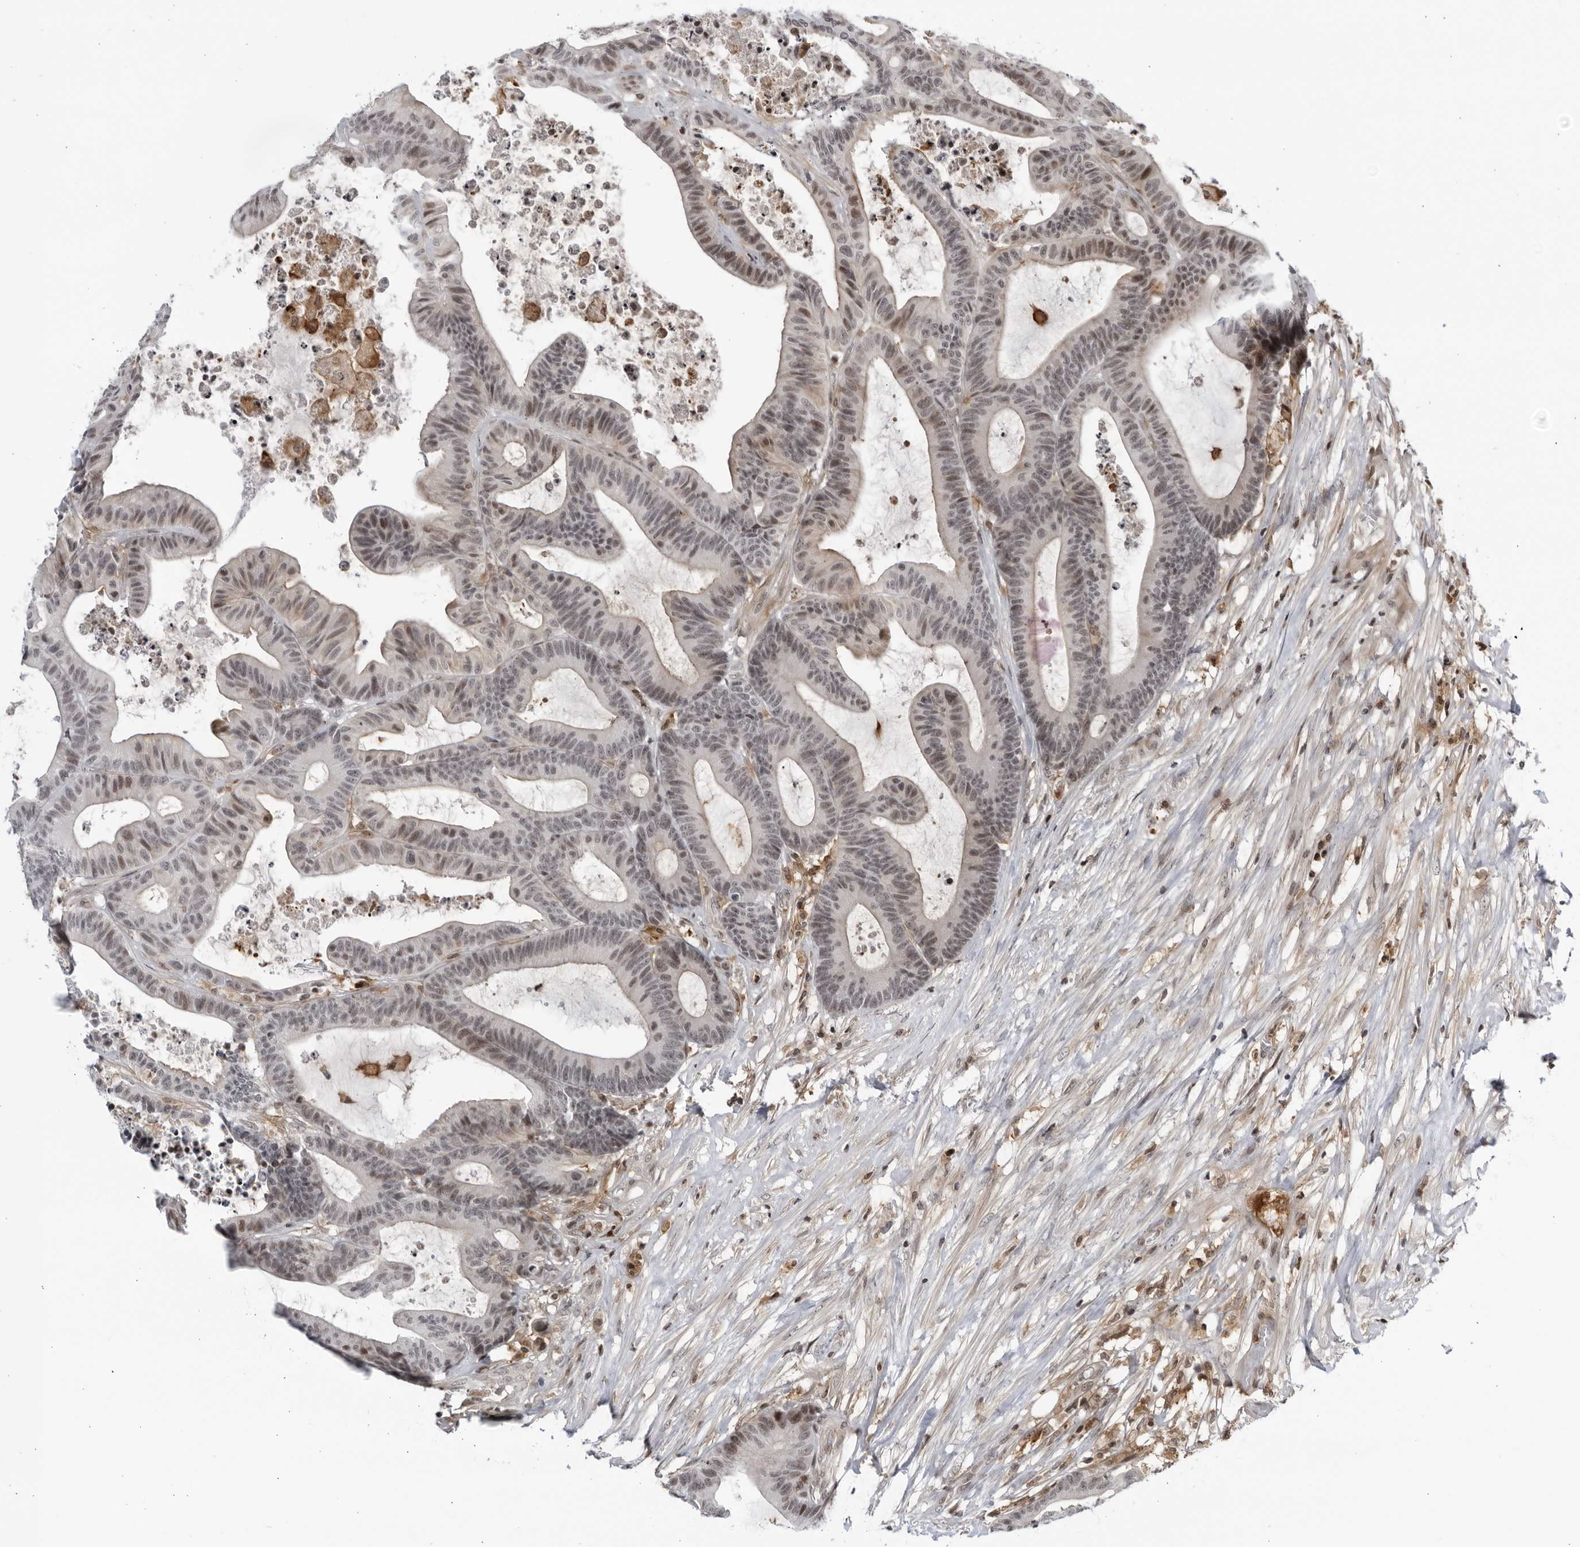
{"staining": {"intensity": "weak", "quantity": "<25%", "location": "nuclear"}, "tissue": "colorectal cancer", "cell_type": "Tumor cells", "image_type": "cancer", "snomed": [{"axis": "morphology", "description": "Adenocarcinoma, NOS"}, {"axis": "topography", "description": "Colon"}], "caption": "Micrograph shows no protein expression in tumor cells of colorectal adenocarcinoma tissue.", "gene": "DTL", "patient": {"sex": "female", "age": 84}}